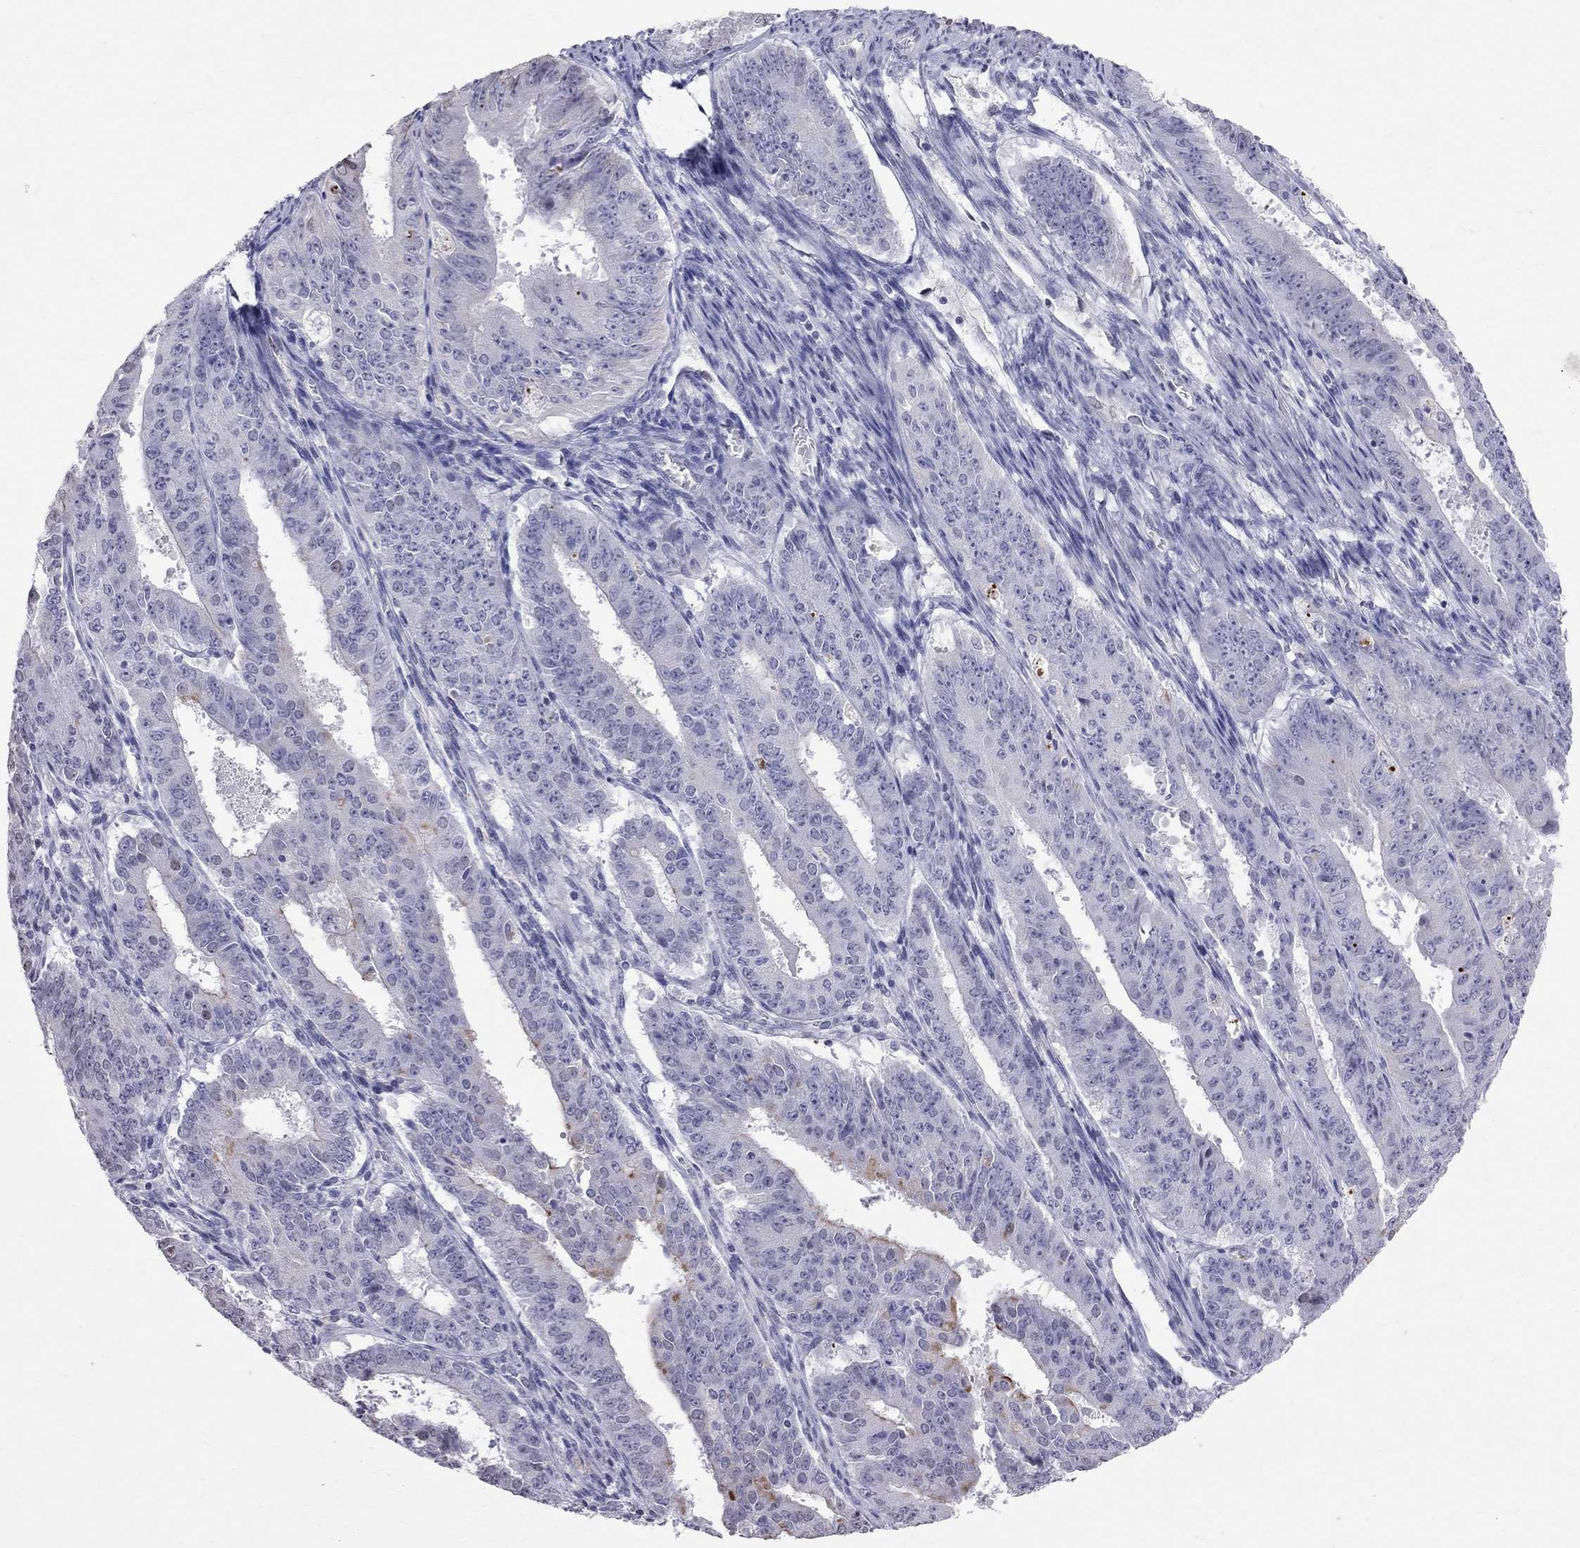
{"staining": {"intensity": "moderate", "quantity": "<25%", "location": "cytoplasmic/membranous"}, "tissue": "ovarian cancer", "cell_type": "Tumor cells", "image_type": "cancer", "snomed": [{"axis": "morphology", "description": "Carcinoma, endometroid"}, {"axis": "topography", "description": "Ovary"}], "caption": "Immunohistochemical staining of human ovarian endometroid carcinoma shows low levels of moderate cytoplasmic/membranous protein positivity in approximately <25% of tumor cells.", "gene": "MUC15", "patient": {"sex": "female", "age": 42}}